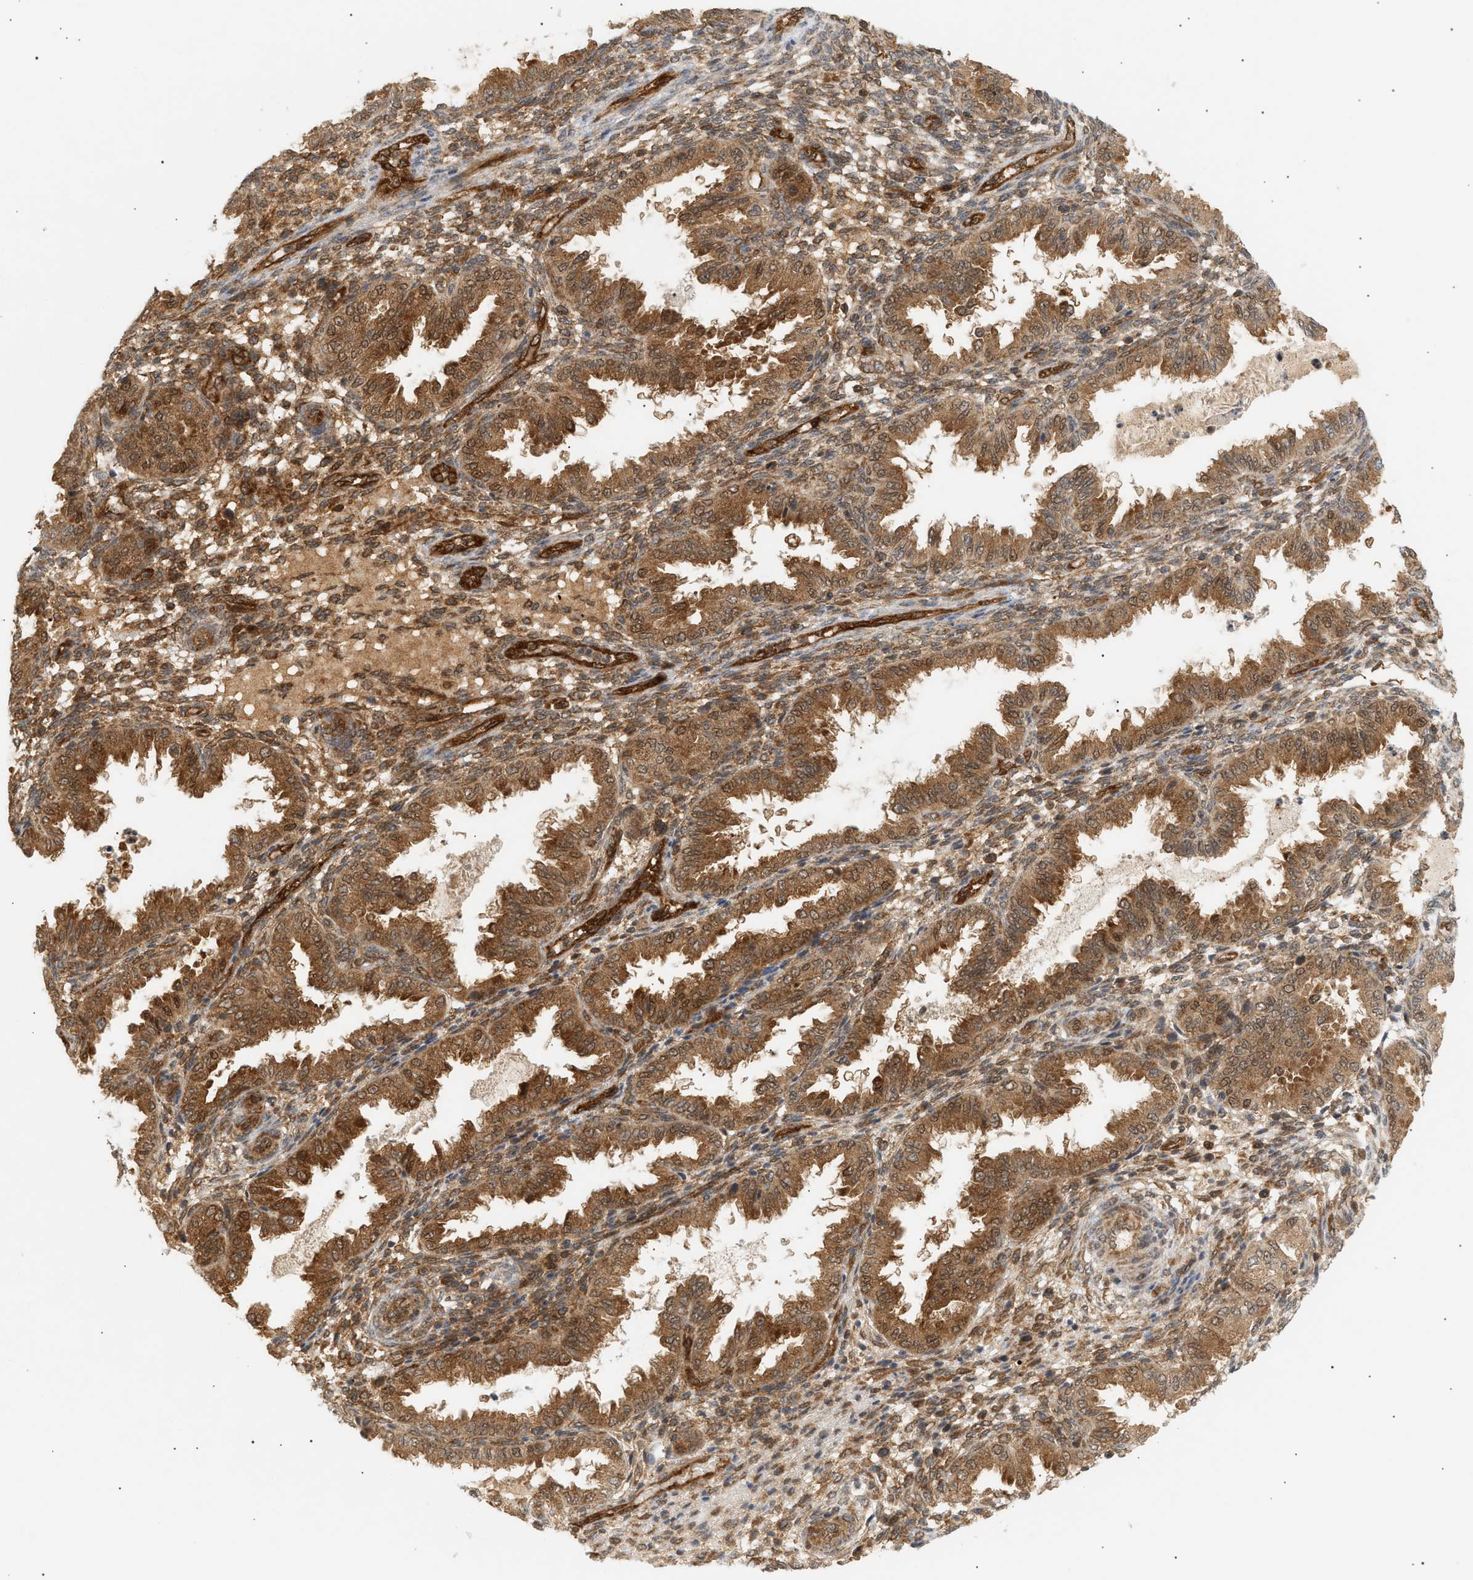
{"staining": {"intensity": "moderate", "quantity": "25%-75%", "location": "cytoplasmic/membranous"}, "tissue": "endometrium", "cell_type": "Cells in endometrial stroma", "image_type": "normal", "snomed": [{"axis": "morphology", "description": "Normal tissue, NOS"}, {"axis": "topography", "description": "Endometrium"}], "caption": "This photomicrograph exhibits normal endometrium stained with immunohistochemistry (IHC) to label a protein in brown. The cytoplasmic/membranous of cells in endometrial stroma show moderate positivity for the protein. Nuclei are counter-stained blue.", "gene": "SHC1", "patient": {"sex": "female", "age": 33}}